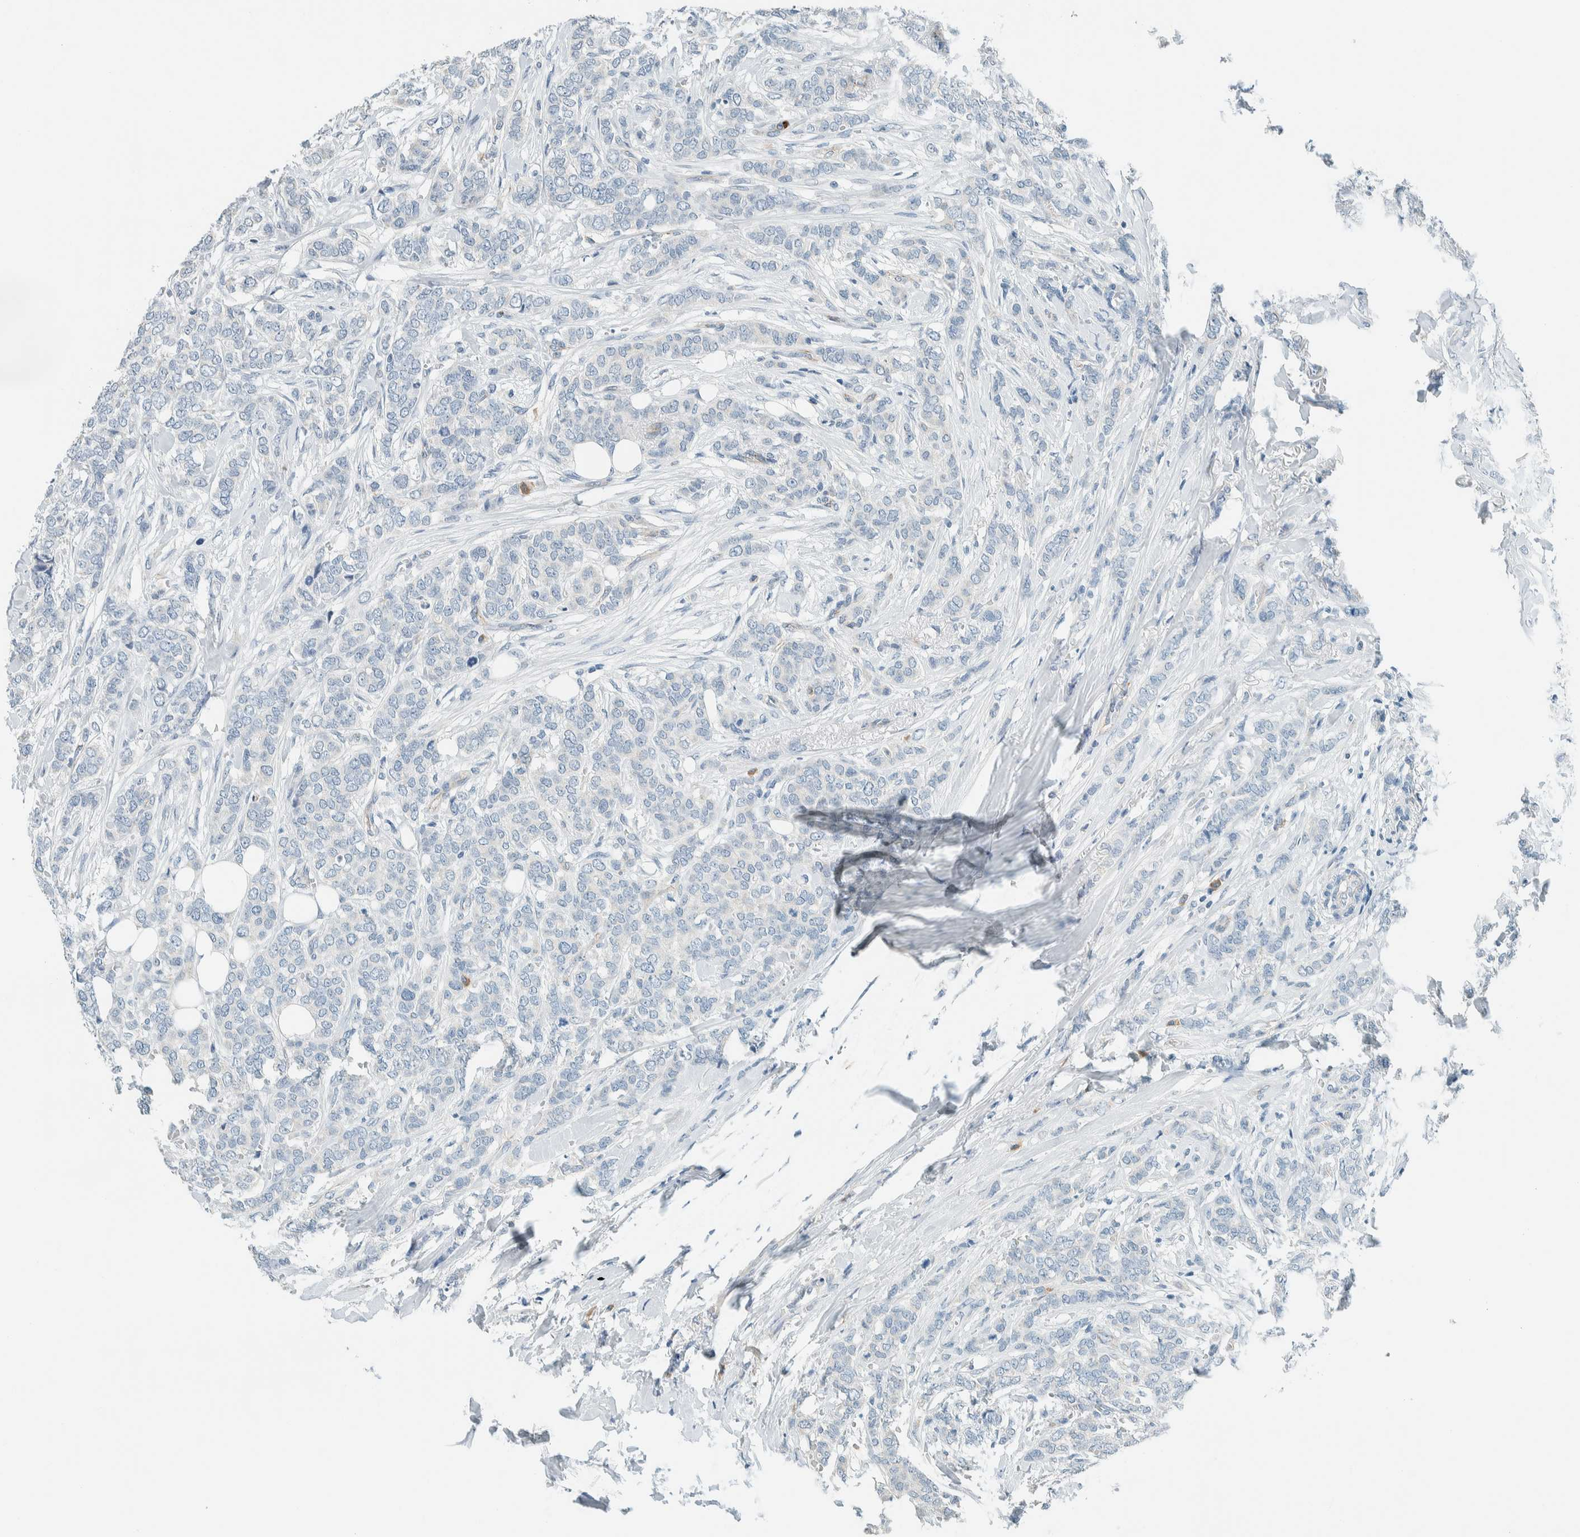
{"staining": {"intensity": "negative", "quantity": "none", "location": "none"}, "tissue": "breast cancer", "cell_type": "Tumor cells", "image_type": "cancer", "snomed": [{"axis": "morphology", "description": "Lobular carcinoma"}, {"axis": "topography", "description": "Skin"}, {"axis": "topography", "description": "Breast"}], "caption": "High power microscopy histopathology image of an immunohistochemistry image of breast cancer, revealing no significant positivity in tumor cells.", "gene": "SLFN12", "patient": {"sex": "female", "age": 46}}